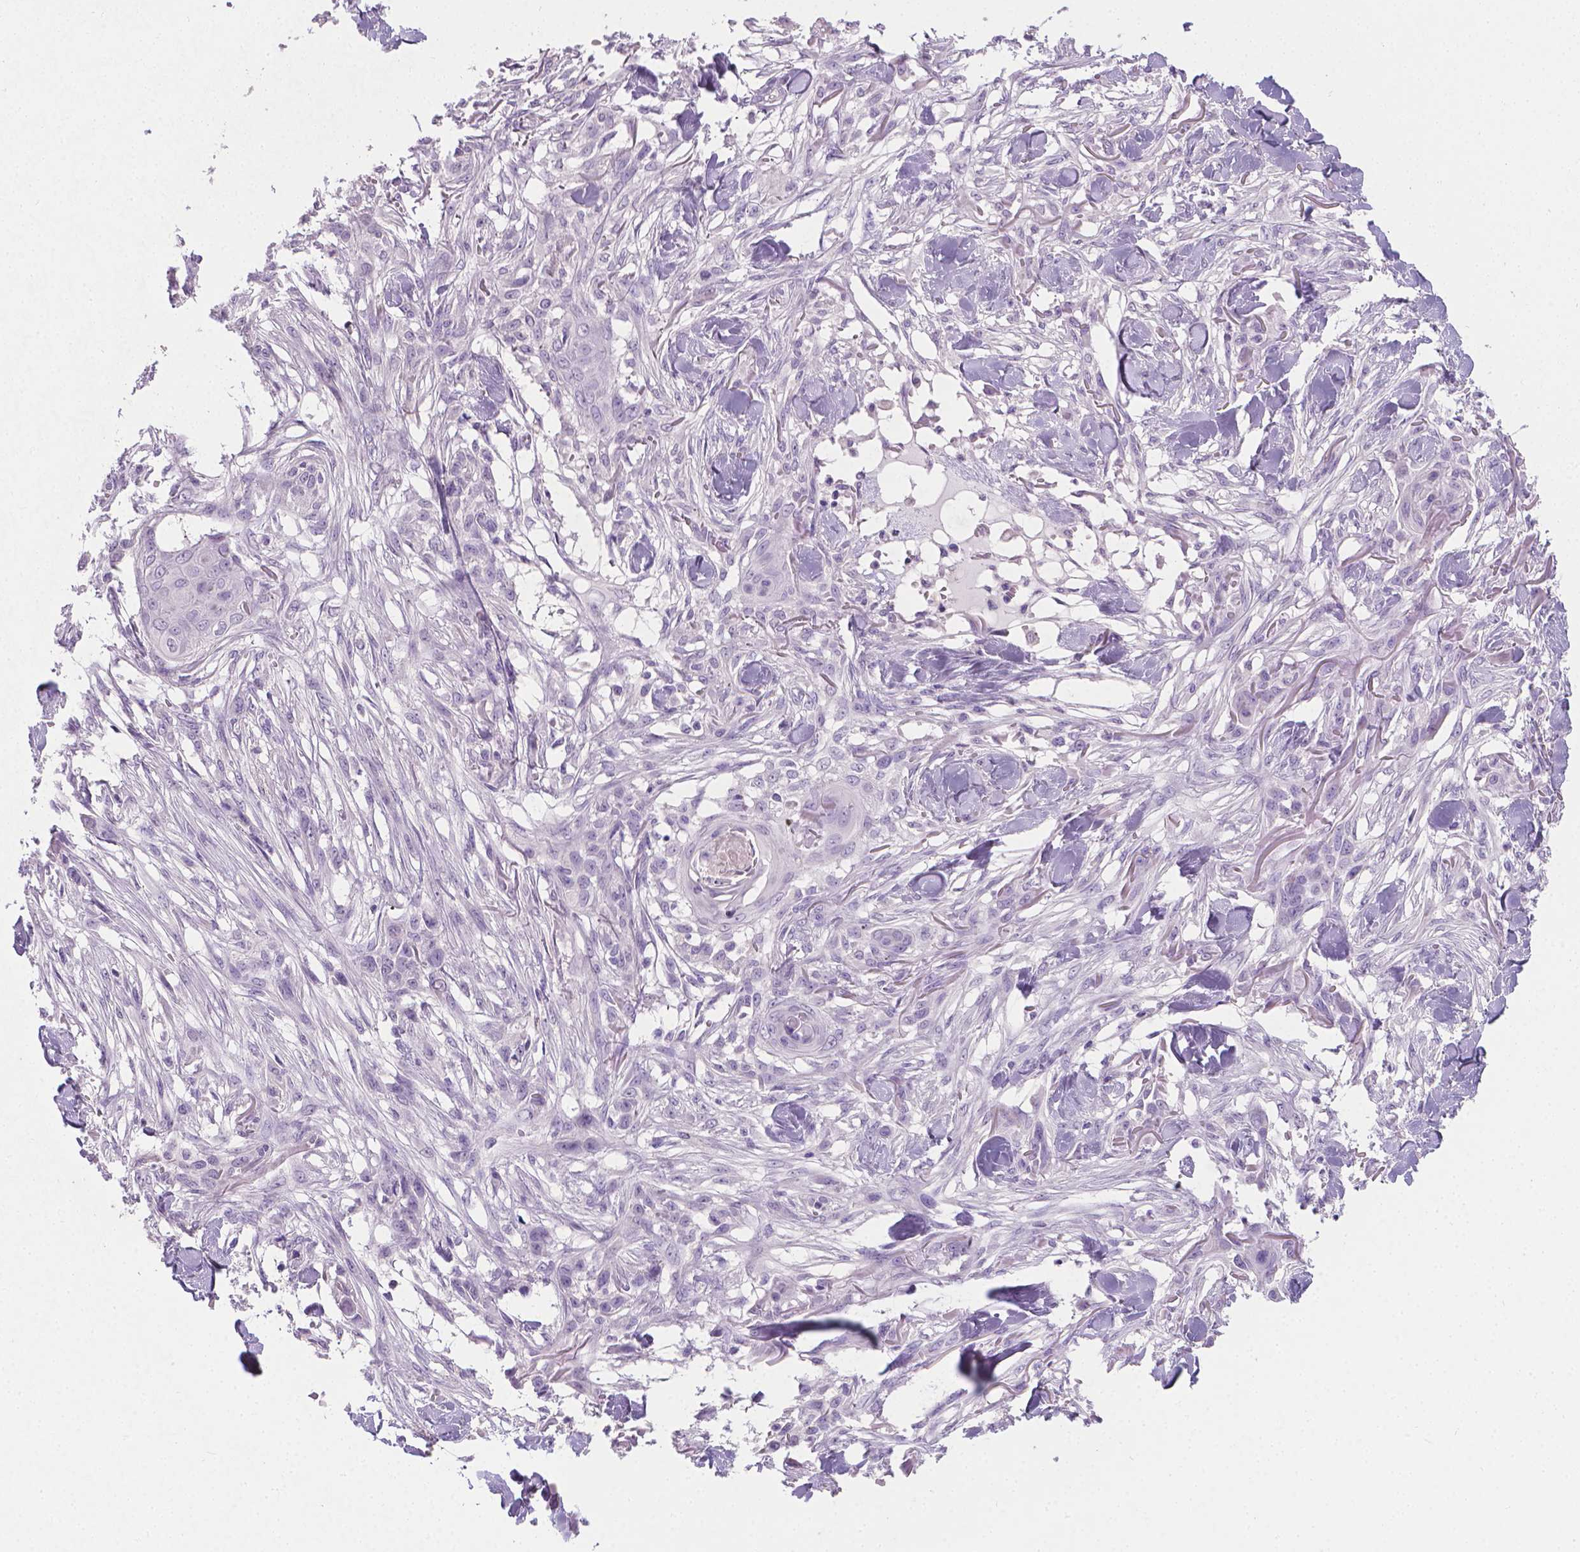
{"staining": {"intensity": "negative", "quantity": "none", "location": "none"}, "tissue": "skin cancer", "cell_type": "Tumor cells", "image_type": "cancer", "snomed": [{"axis": "morphology", "description": "Squamous cell carcinoma, NOS"}, {"axis": "topography", "description": "Skin"}], "caption": "Tumor cells show no significant positivity in skin cancer (squamous cell carcinoma).", "gene": "TNNI2", "patient": {"sex": "female", "age": 59}}